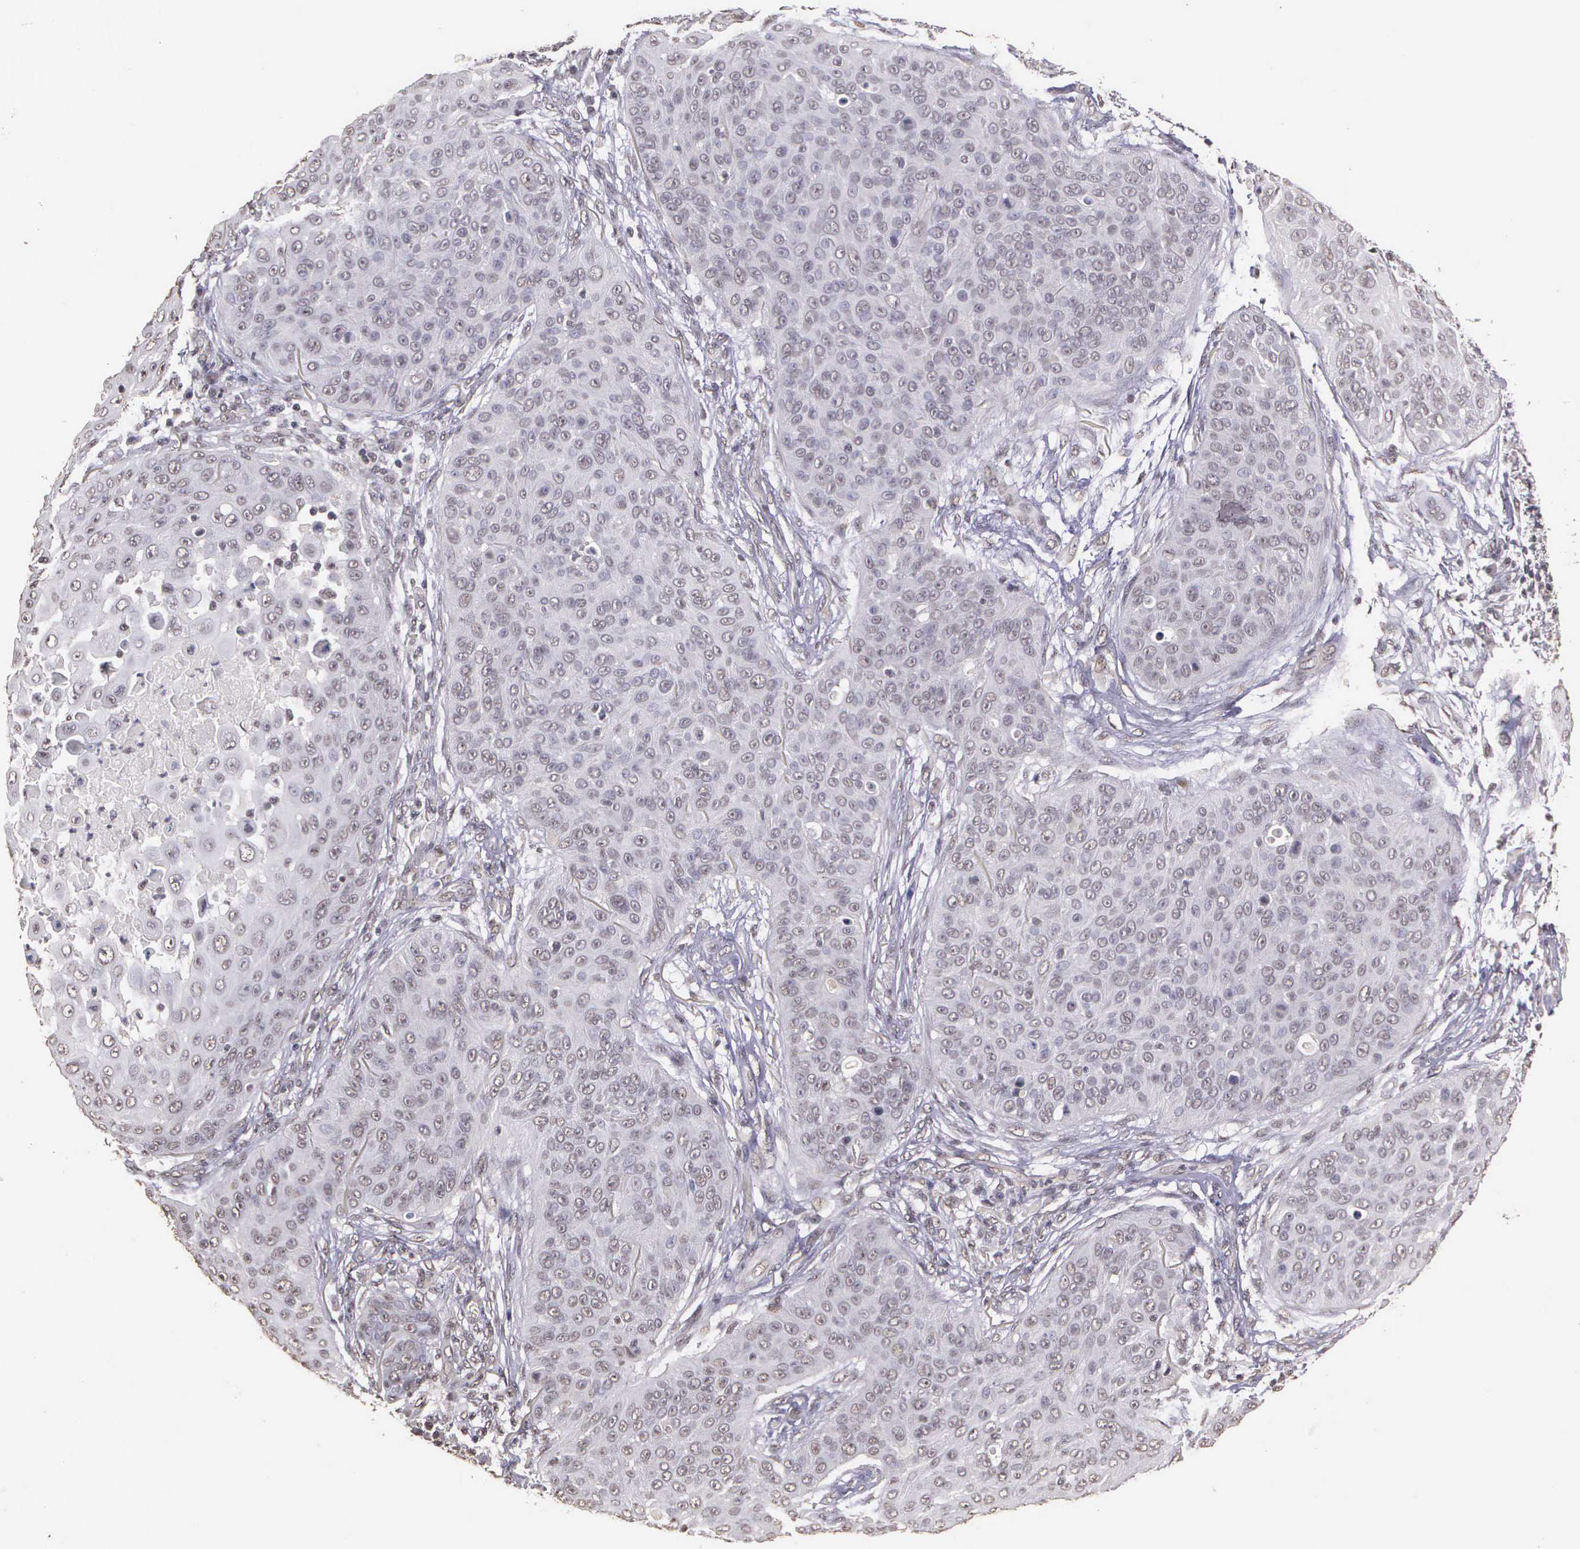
{"staining": {"intensity": "negative", "quantity": "none", "location": "none"}, "tissue": "skin cancer", "cell_type": "Tumor cells", "image_type": "cancer", "snomed": [{"axis": "morphology", "description": "Squamous cell carcinoma, NOS"}, {"axis": "topography", "description": "Skin"}], "caption": "Protein analysis of skin cancer (squamous cell carcinoma) displays no significant staining in tumor cells.", "gene": "ARMCX5", "patient": {"sex": "male", "age": 82}}